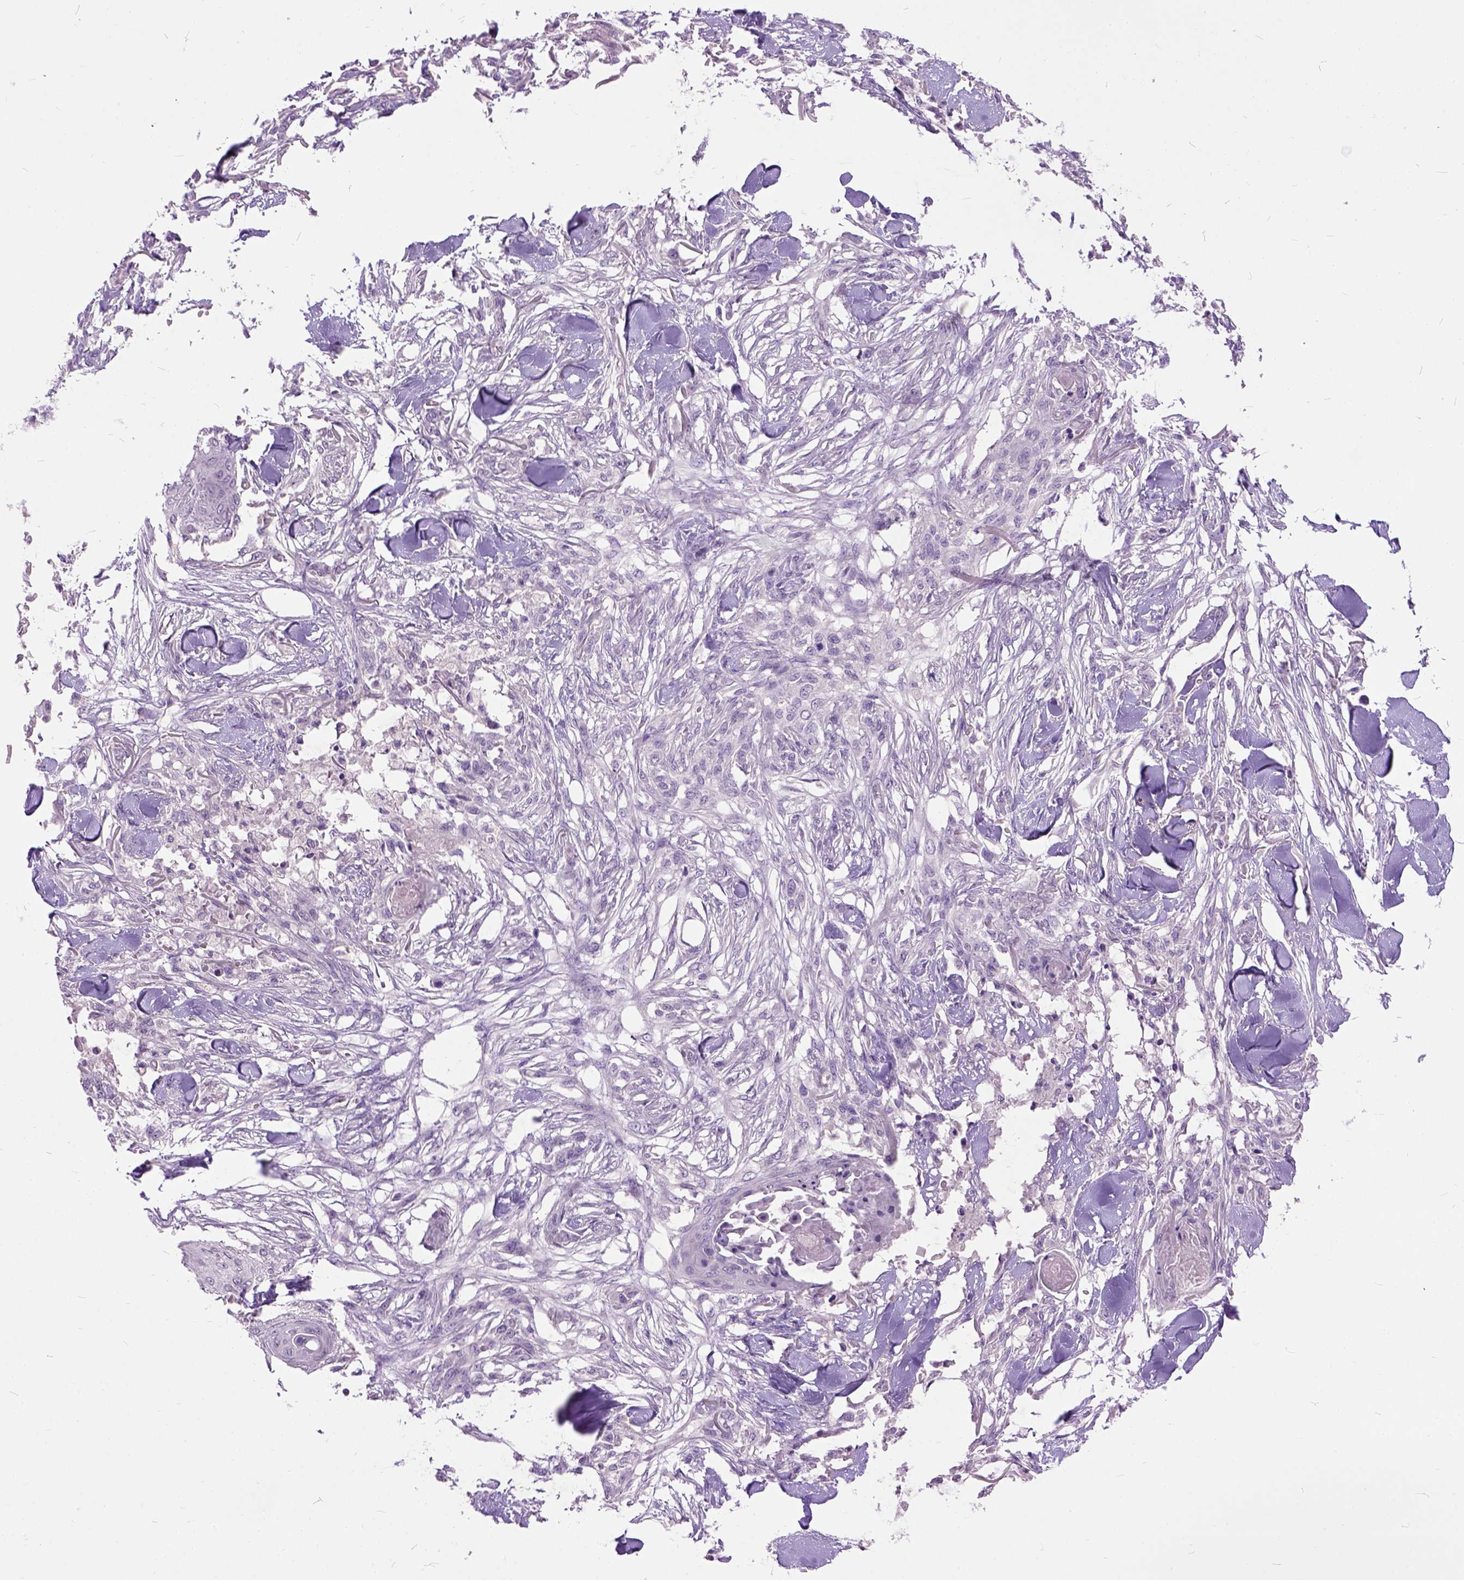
{"staining": {"intensity": "negative", "quantity": "none", "location": "none"}, "tissue": "skin cancer", "cell_type": "Tumor cells", "image_type": "cancer", "snomed": [{"axis": "morphology", "description": "Squamous cell carcinoma, NOS"}, {"axis": "topography", "description": "Skin"}], "caption": "Protein analysis of skin cancer (squamous cell carcinoma) reveals no significant positivity in tumor cells.", "gene": "MAPT", "patient": {"sex": "female", "age": 59}}